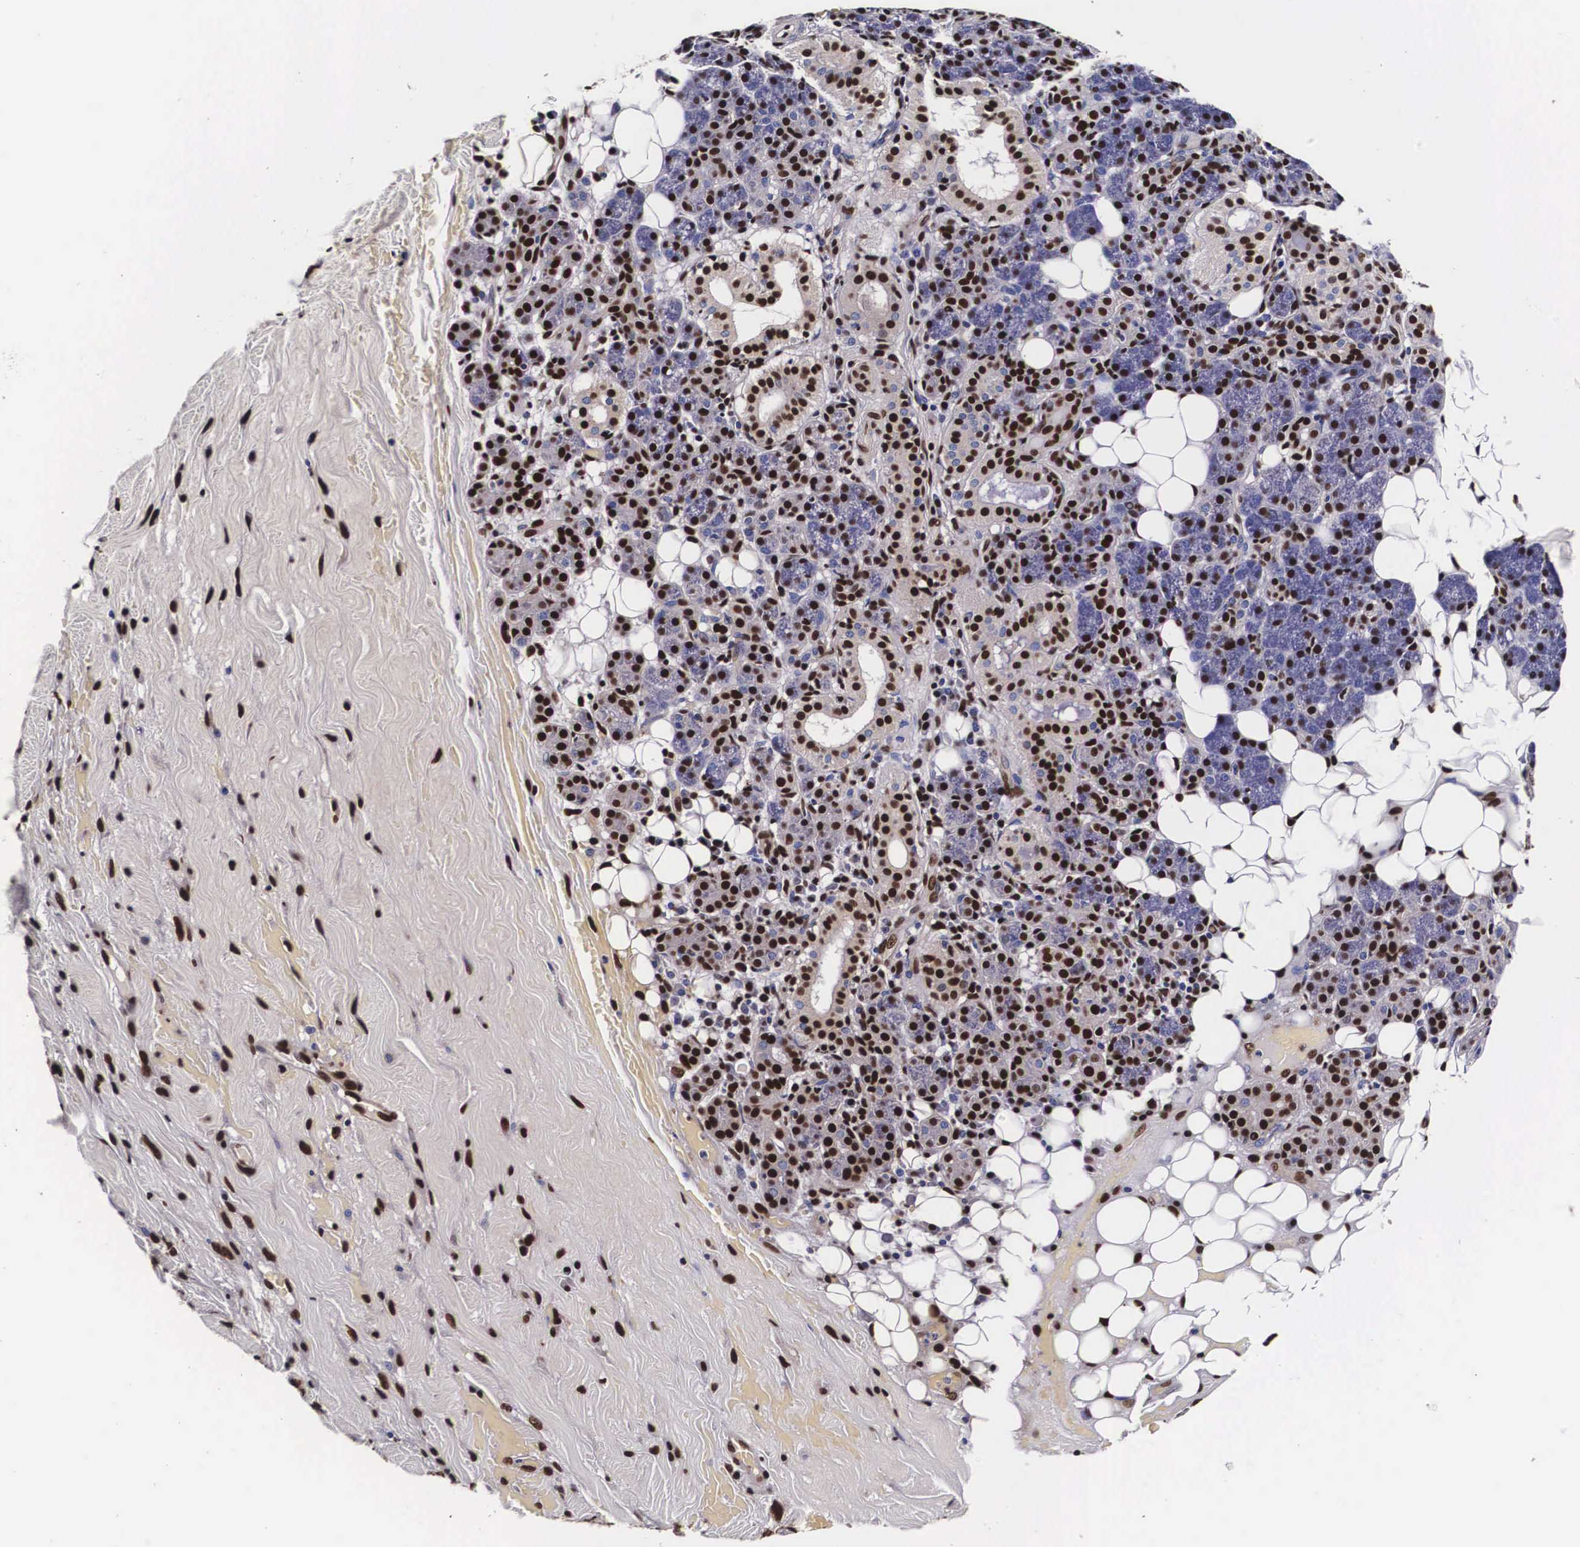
{"staining": {"intensity": "strong", "quantity": ">75%", "location": "nuclear"}, "tissue": "skin cancer", "cell_type": "Tumor cells", "image_type": "cancer", "snomed": [{"axis": "morphology", "description": "Squamous cell carcinoma, NOS"}, {"axis": "topography", "description": "Skin"}], "caption": "Skin cancer stained with IHC shows strong nuclear expression in about >75% of tumor cells. (DAB (3,3'-diaminobenzidine) IHC with brightfield microscopy, high magnification).", "gene": "PABPN1", "patient": {"sex": "male", "age": 84}}